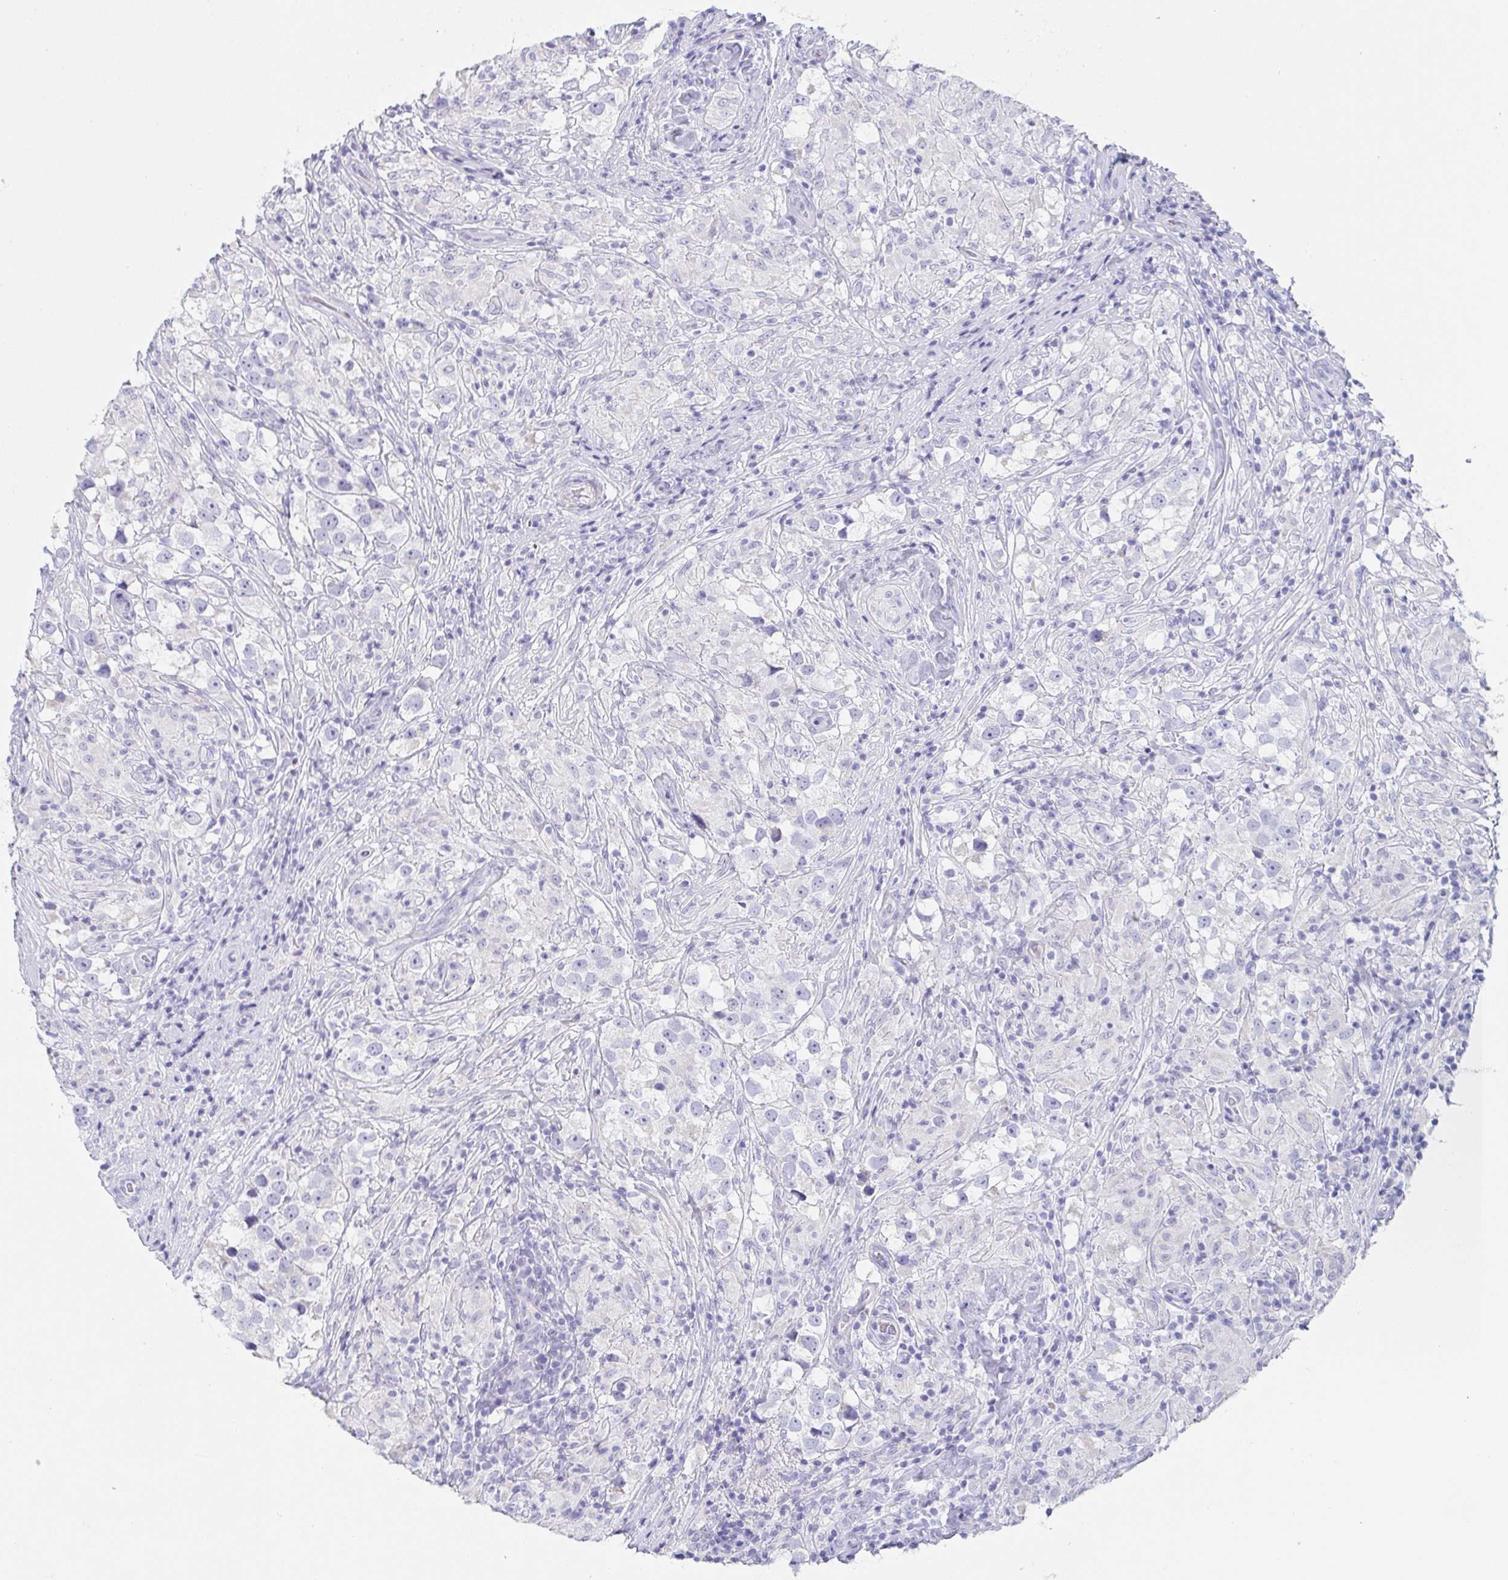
{"staining": {"intensity": "negative", "quantity": "none", "location": "none"}, "tissue": "testis cancer", "cell_type": "Tumor cells", "image_type": "cancer", "snomed": [{"axis": "morphology", "description": "Seminoma, NOS"}, {"axis": "topography", "description": "Testis"}], "caption": "Testis cancer was stained to show a protein in brown. There is no significant expression in tumor cells. Nuclei are stained in blue.", "gene": "PRR27", "patient": {"sex": "male", "age": 46}}